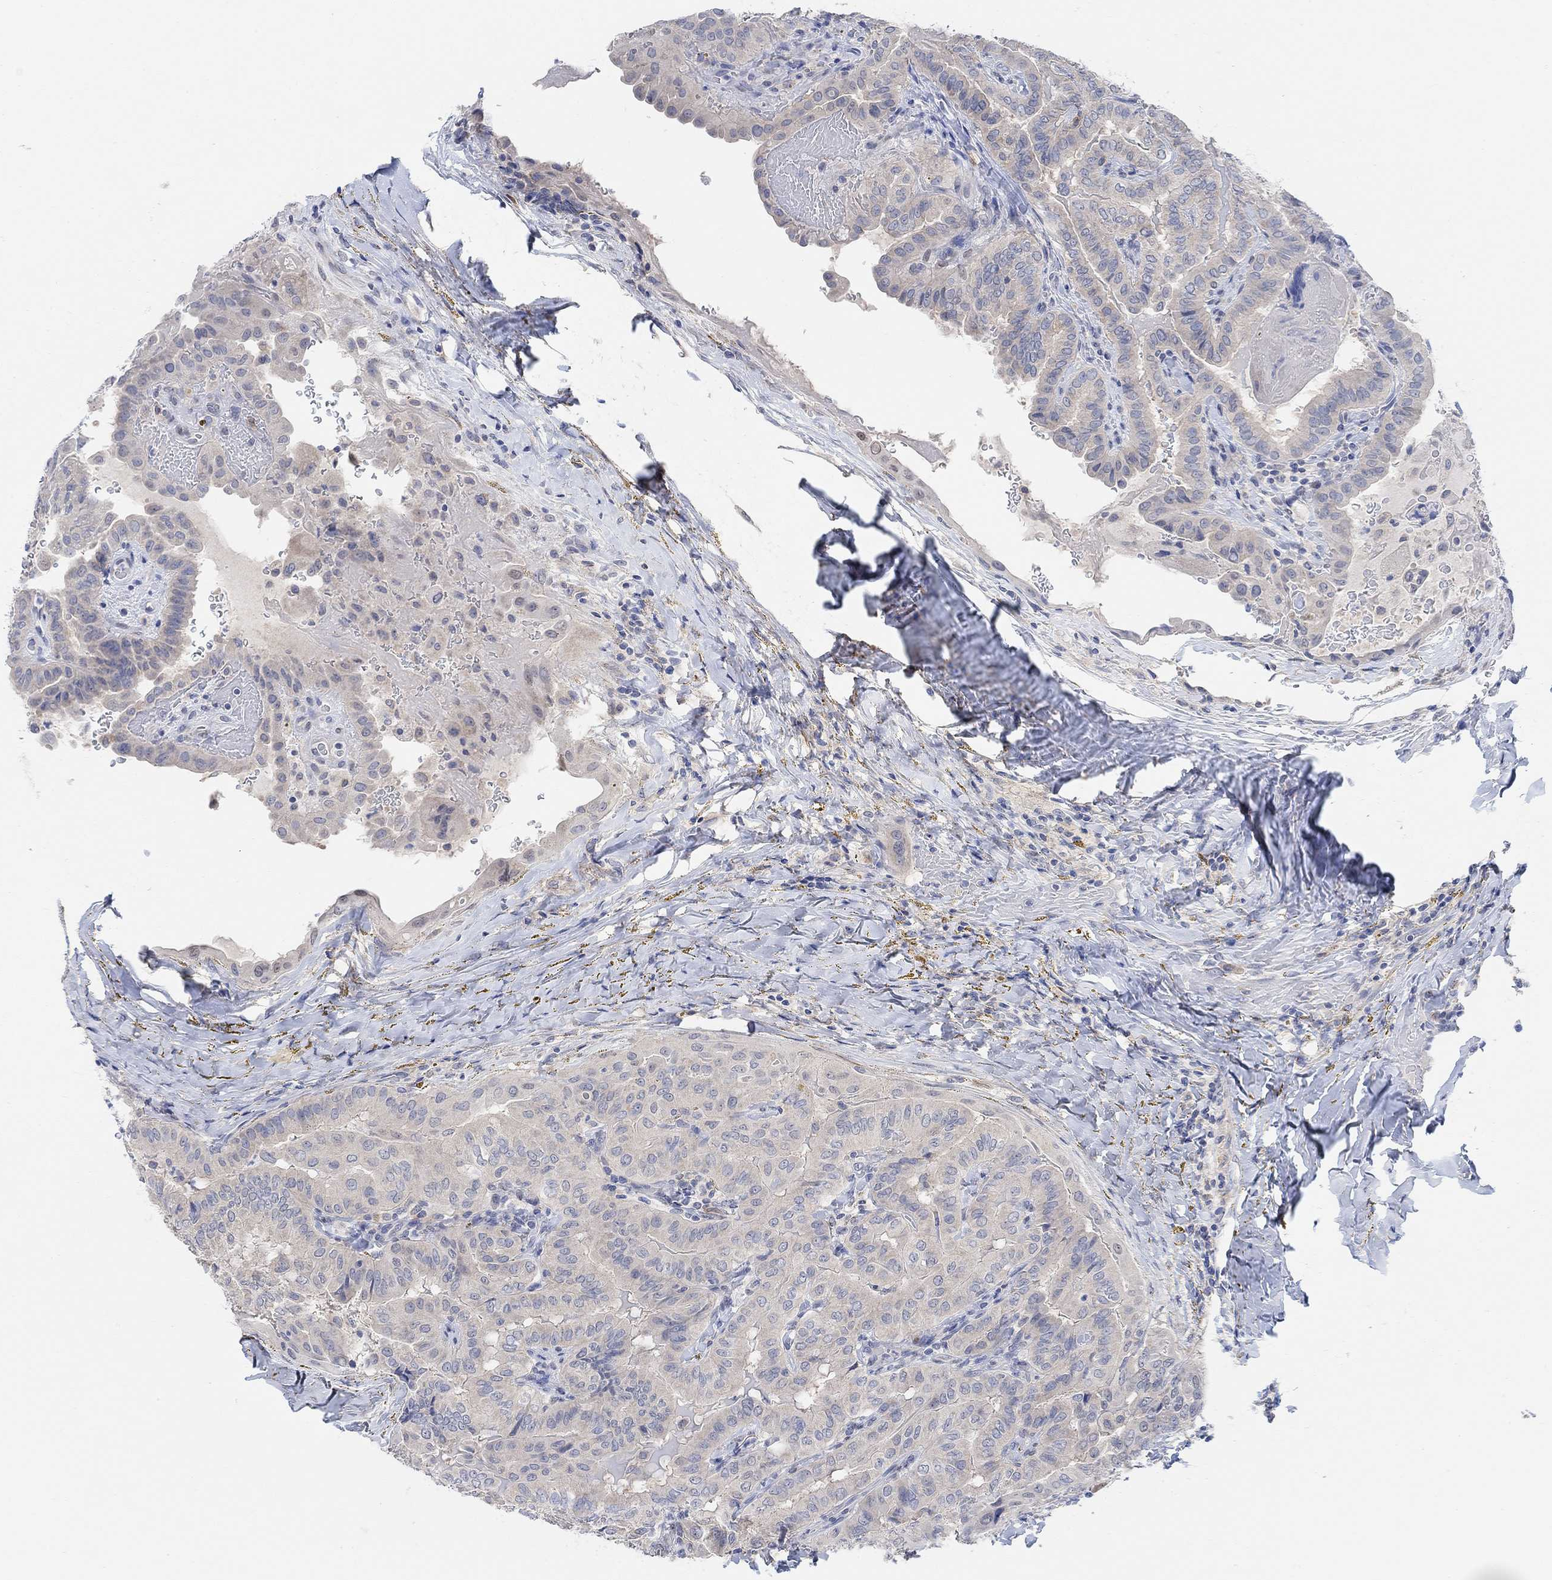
{"staining": {"intensity": "negative", "quantity": "none", "location": "none"}, "tissue": "thyroid cancer", "cell_type": "Tumor cells", "image_type": "cancer", "snomed": [{"axis": "morphology", "description": "Papillary adenocarcinoma, NOS"}, {"axis": "topography", "description": "Thyroid gland"}], "caption": "High power microscopy histopathology image of an IHC micrograph of thyroid cancer (papillary adenocarcinoma), revealing no significant staining in tumor cells.", "gene": "RIMS1", "patient": {"sex": "female", "age": 68}}